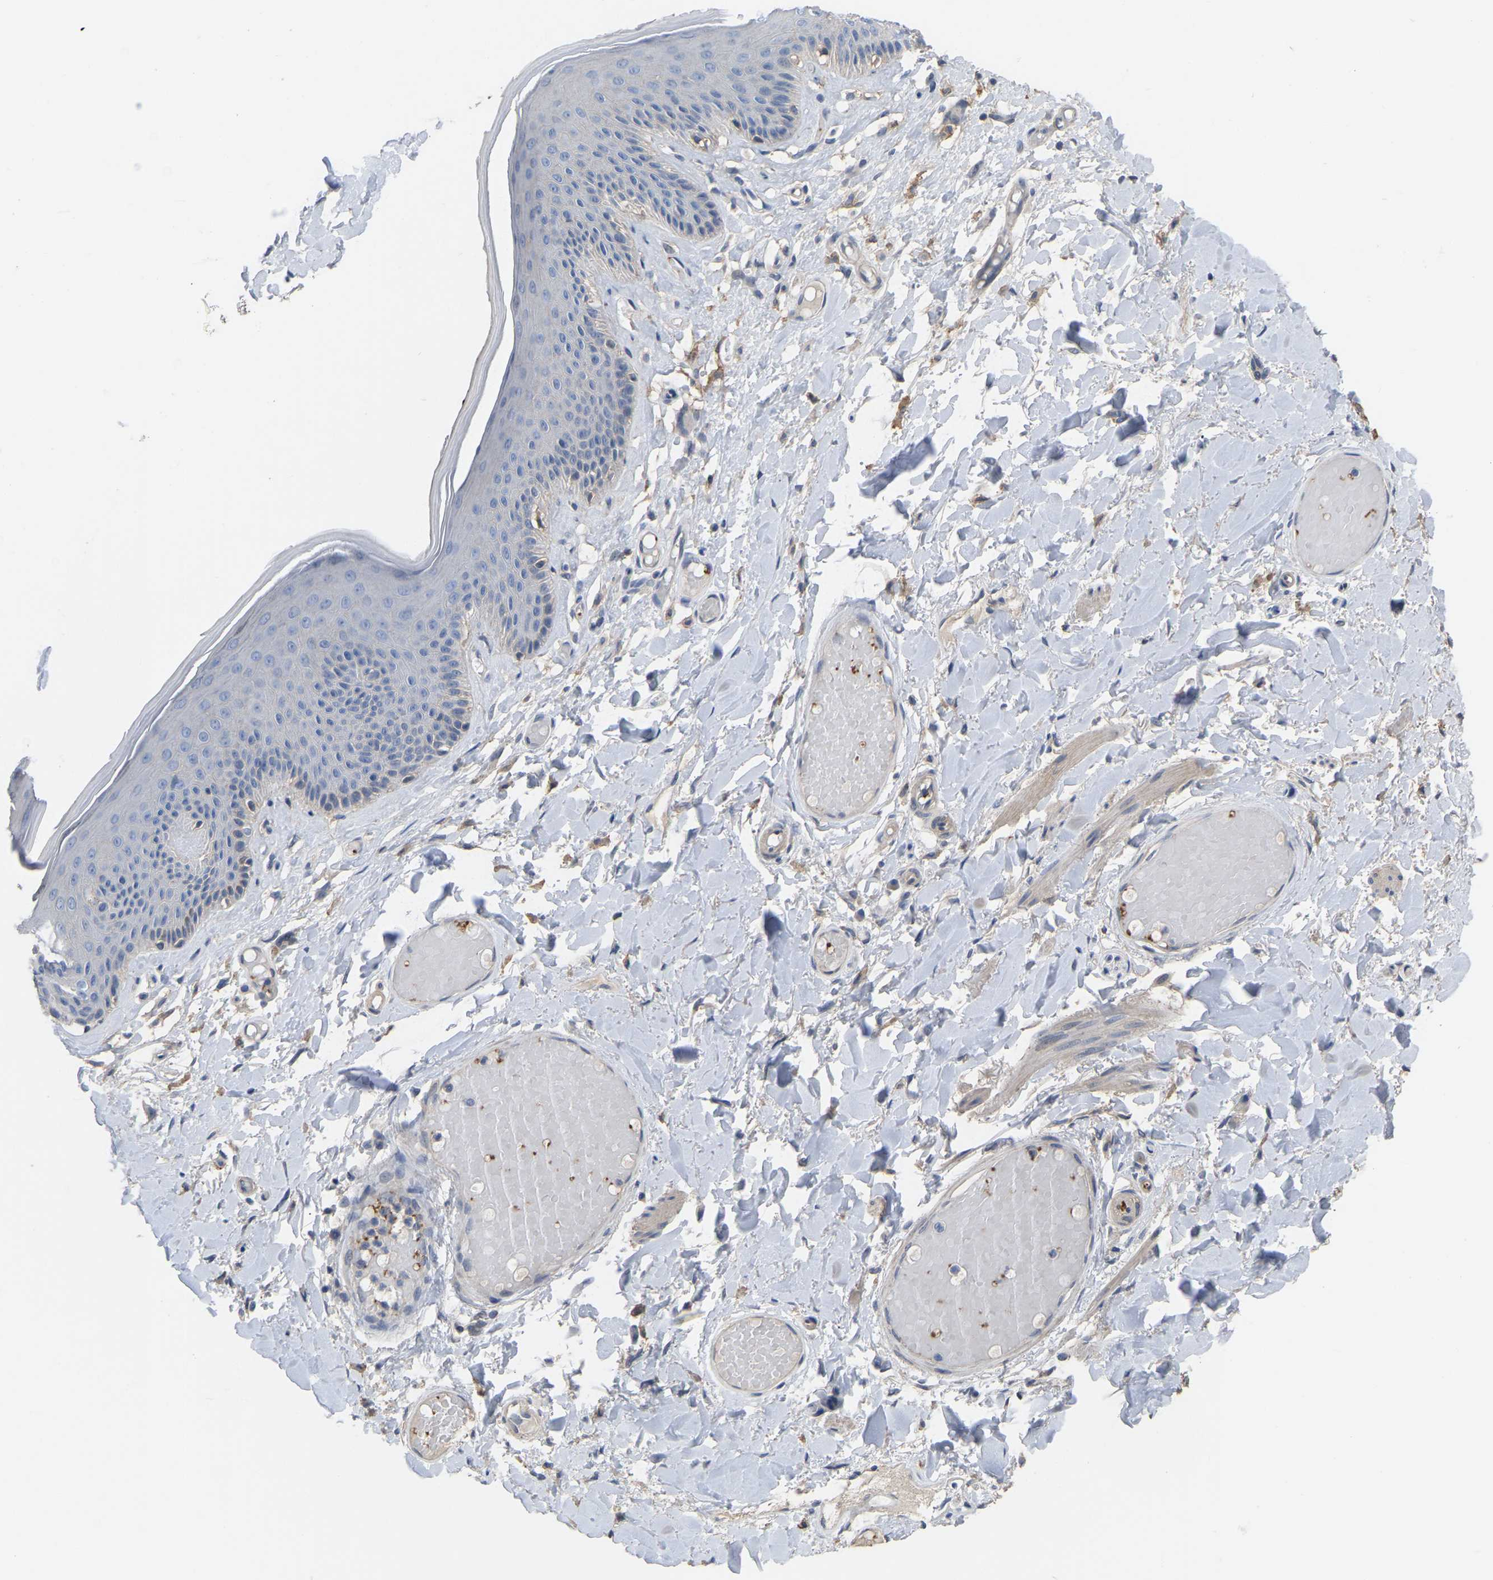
{"staining": {"intensity": "moderate", "quantity": "<25%", "location": "cytoplasmic/membranous"}, "tissue": "skin", "cell_type": "Epidermal cells", "image_type": "normal", "snomed": [{"axis": "morphology", "description": "Normal tissue, NOS"}, {"axis": "topography", "description": "Vulva"}], "caption": "Epidermal cells show low levels of moderate cytoplasmic/membranous staining in about <25% of cells in unremarkable skin. Immunohistochemistry stains the protein in brown and the nuclei are stained blue.", "gene": "ZNF449", "patient": {"sex": "female", "age": 73}}